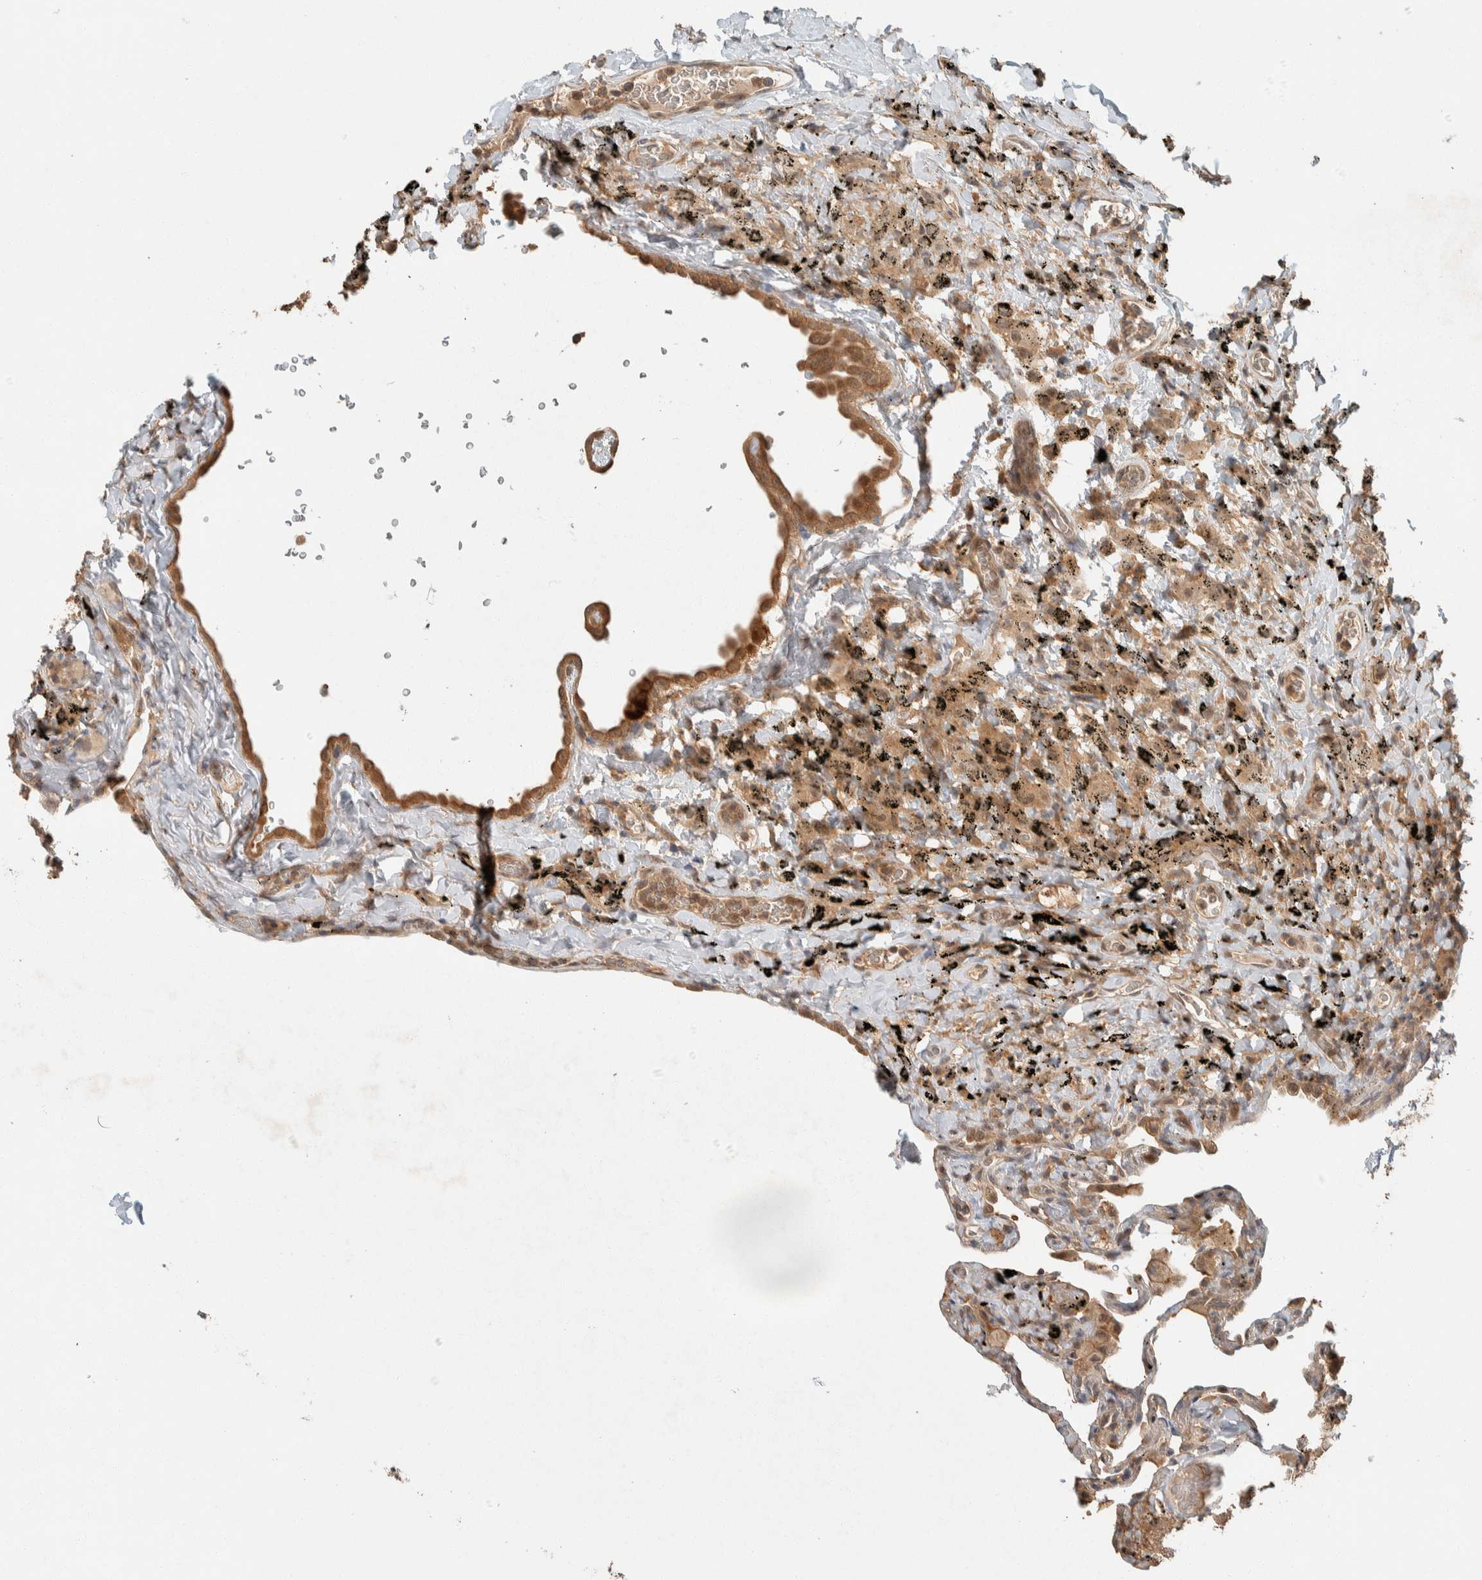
{"staining": {"intensity": "weak", "quantity": "25%-75%", "location": "cytoplasmic/membranous,nuclear"}, "tissue": "lung", "cell_type": "Alveolar cells", "image_type": "normal", "snomed": [{"axis": "morphology", "description": "Normal tissue, NOS"}, {"axis": "topography", "description": "Lung"}], "caption": "Immunohistochemistry staining of benign lung, which exhibits low levels of weak cytoplasmic/membranous,nuclear staining in approximately 25%-75% of alveolar cells indicating weak cytoplasmic/membranous,nuclear protein staining. The staining was performed using DAB (brown) for protein detection and nuclei were counterstained in hematoxylin (blue).", "gene": "ZNF567", "patient": {"sex": "male", "age": 59}}